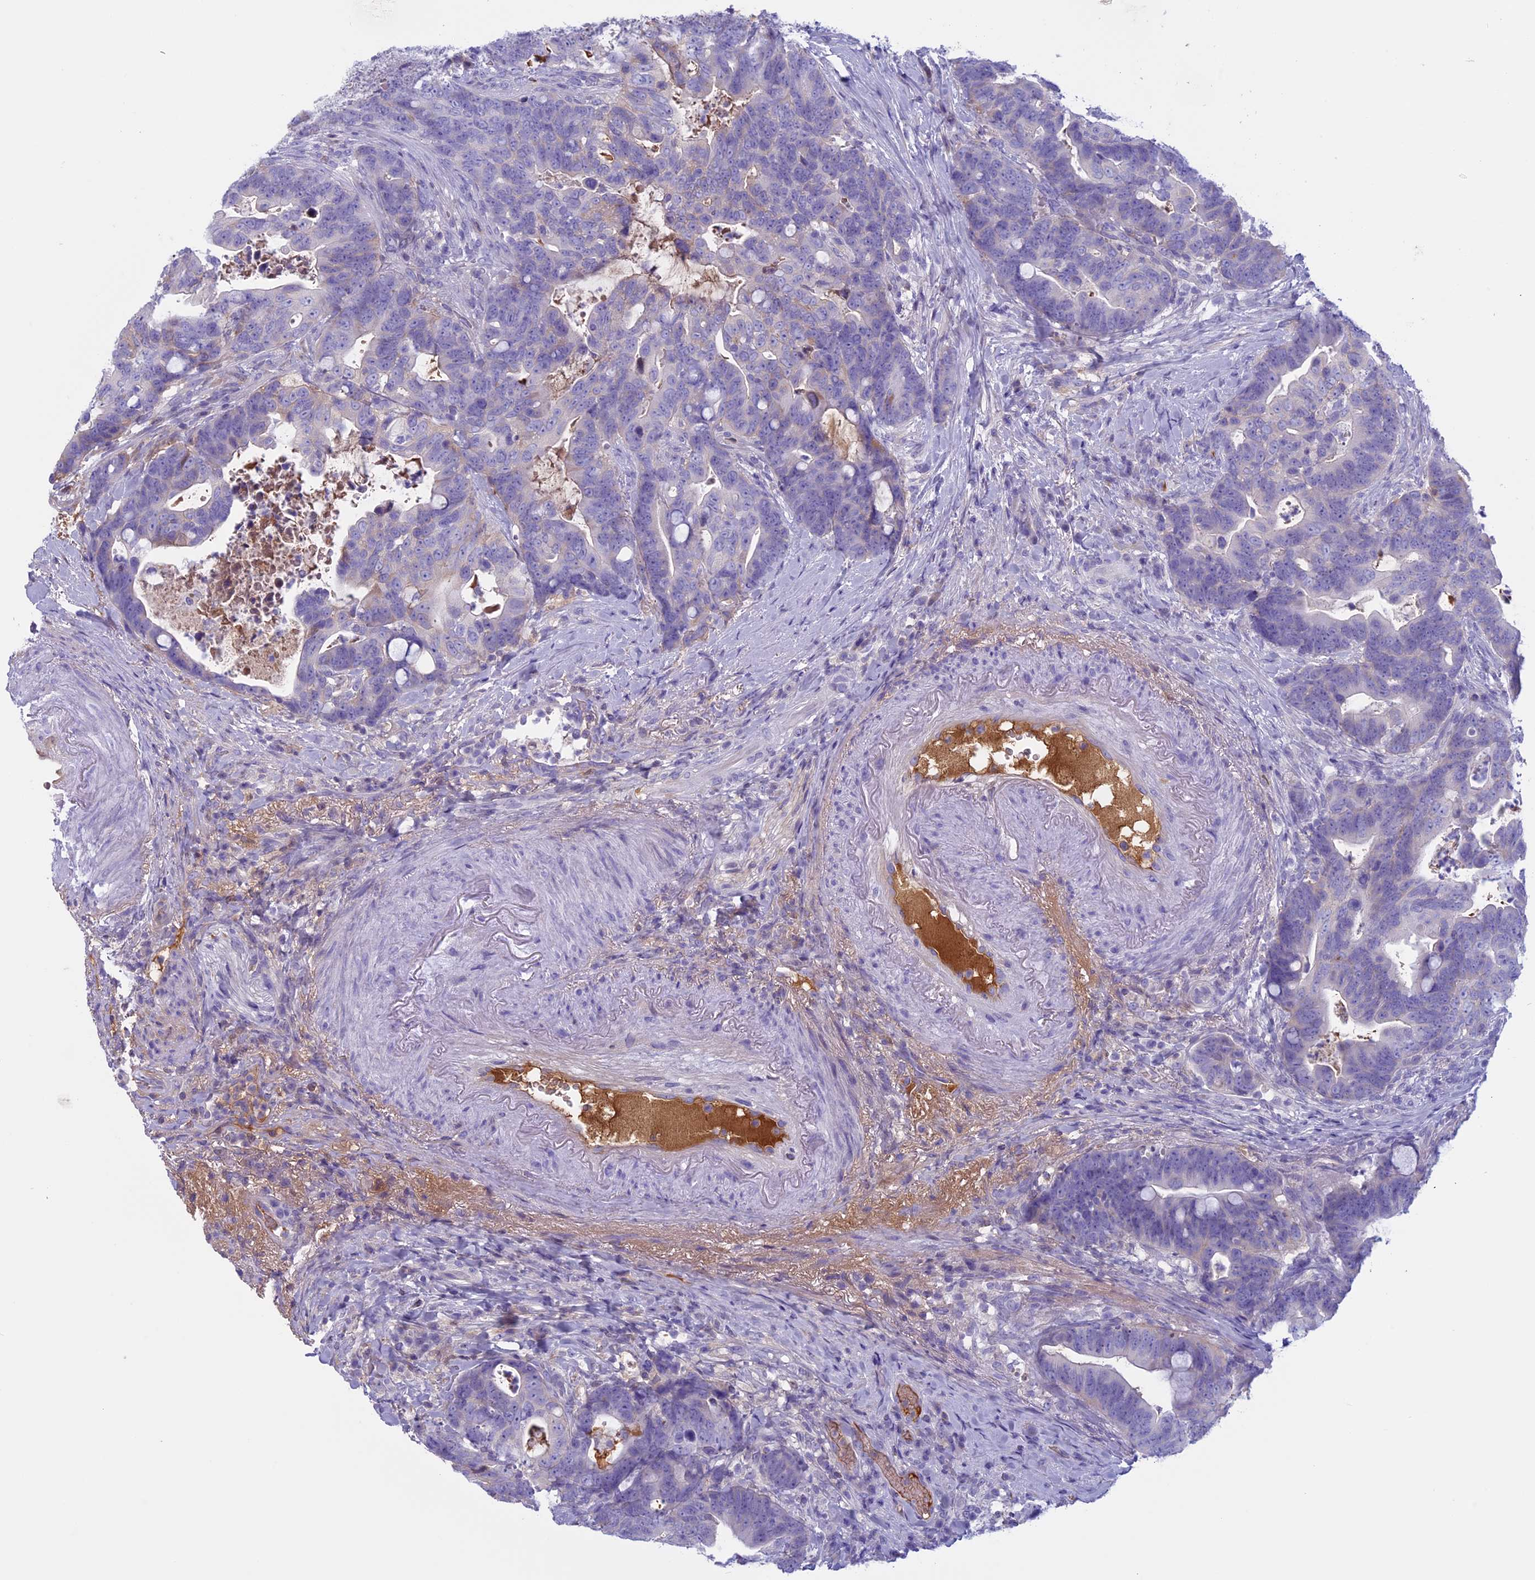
{"staining": {"intensity": "negative", "quantity": "none", "location": "none"}, "tissue": "colorectal cancer", "cell_type": "Tumor cells", "image_type": "cancer", "snomed": [{"axis": "morphology", "description": "Adenocarcinoma, NOS"}, {"axis": "topography", "description": "Colon"}], "caption": "High power microscopy image of an immunohistochemistry micrograph of adenocarcinoma (colorectal), revealing no significant positivity in tumor cells.", "gene": "ANGPTL2", "patient": {"sex": "female", "age": 82}}